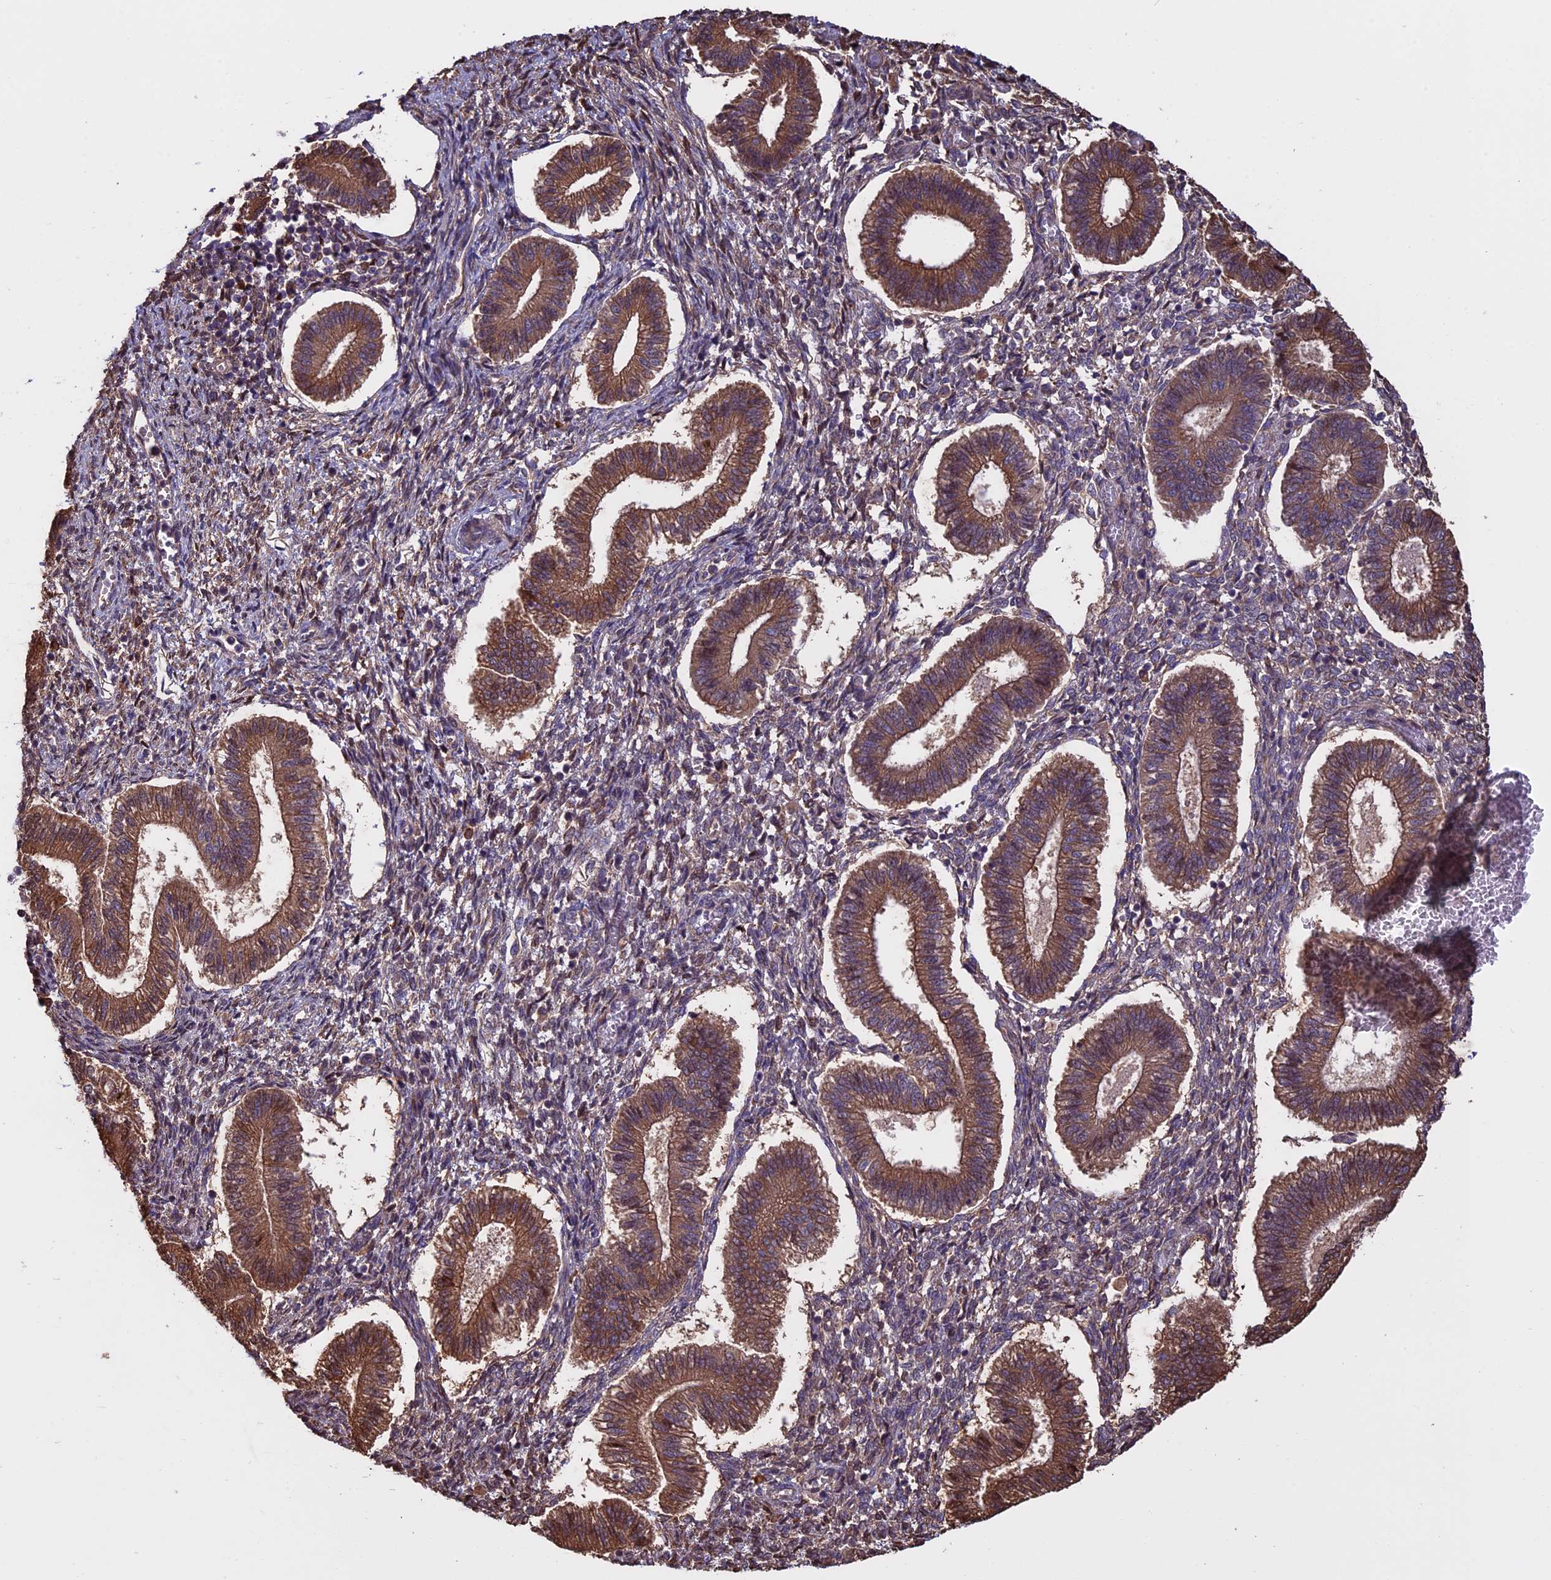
{"staining": {"intensity": "moderate", "quantity": "<25%", "location": "nuclear"}, "tissue": "endometrium", "cell_type": "Cells in endometrial stroma", "image_type": "normal", "snomed": [{"axis": "morphology", "description": "Normal tissue, NOS"}, {"axis": "topography", "description": "Endometrium"}], "caption": "Unremarkable endometrium displays moderate nuclear positivity in about <25% of cells in endometrial stroma, visualized by immunohistochemistry. The protein is stained brown, and the nuclei are stained in blue (DAB (3,3'-diaminobenzidine) IHC with brightfield microscopy, high magnification).", "gene": "VWA3A", "patient": {"sex": "female", "age": 25}}